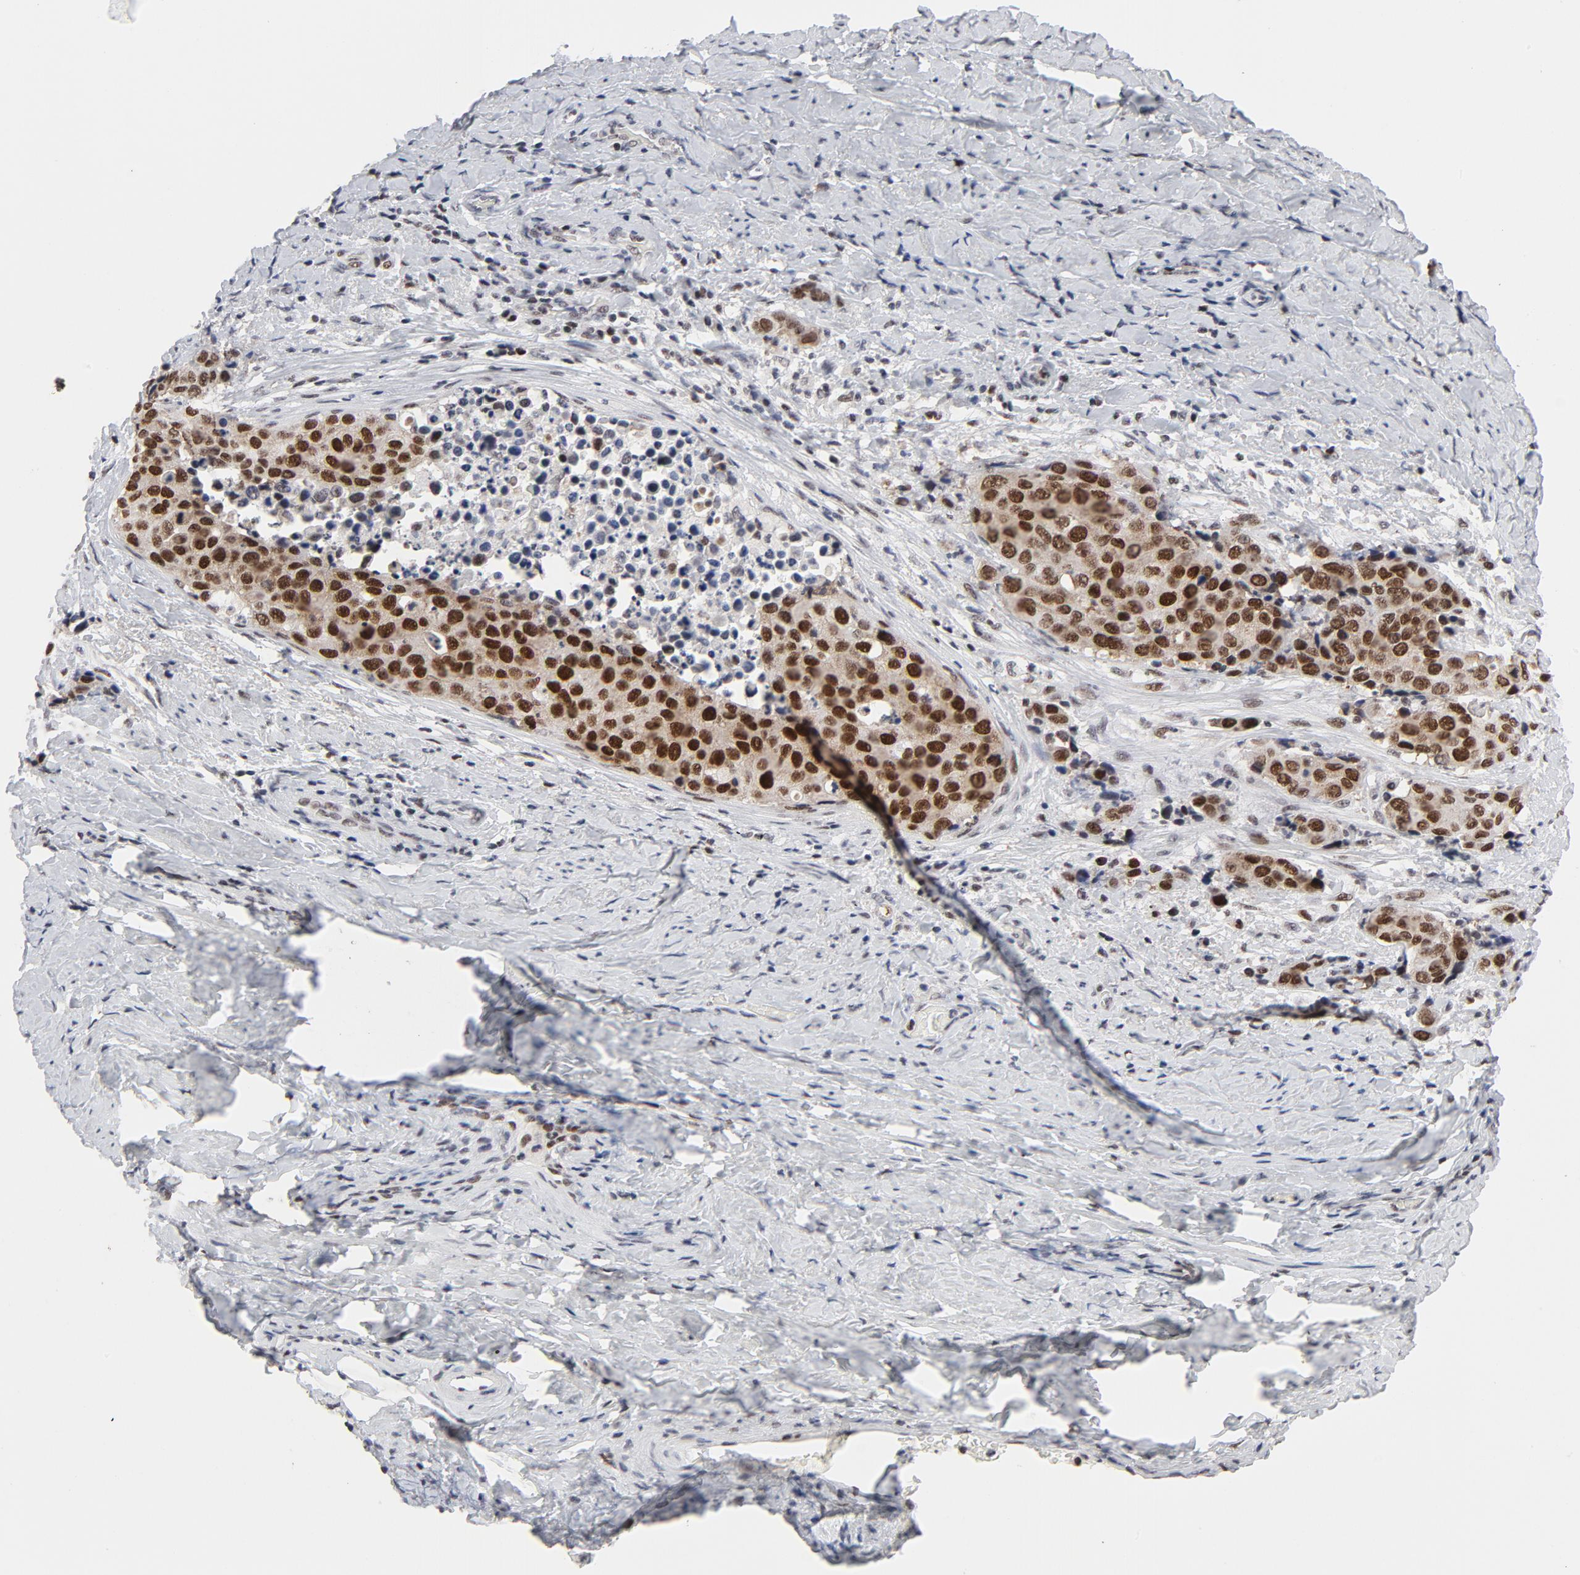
{"staining": {"intensity": "strong", "quantity": ">75%", "location": "cytoplasmic/membranous,nuclear"}, "tissue": "cervical cancer", "cell_type": "Tumor cells", "image_type": "cancer", "snomed": [{"axis": "morphology", "description": "Squamous cell carcinoma, NOS"}, {"axis": "topography", "description": "Cervix"}], "caption": "Cervical cancer stained for a protein (brown) reveals strong cytoplasmic/membranous and nuclear positive staining in approximately >75% of tumor cells.", "gene": "RFC4", "patient": {"sex": "female", "age": 54}}